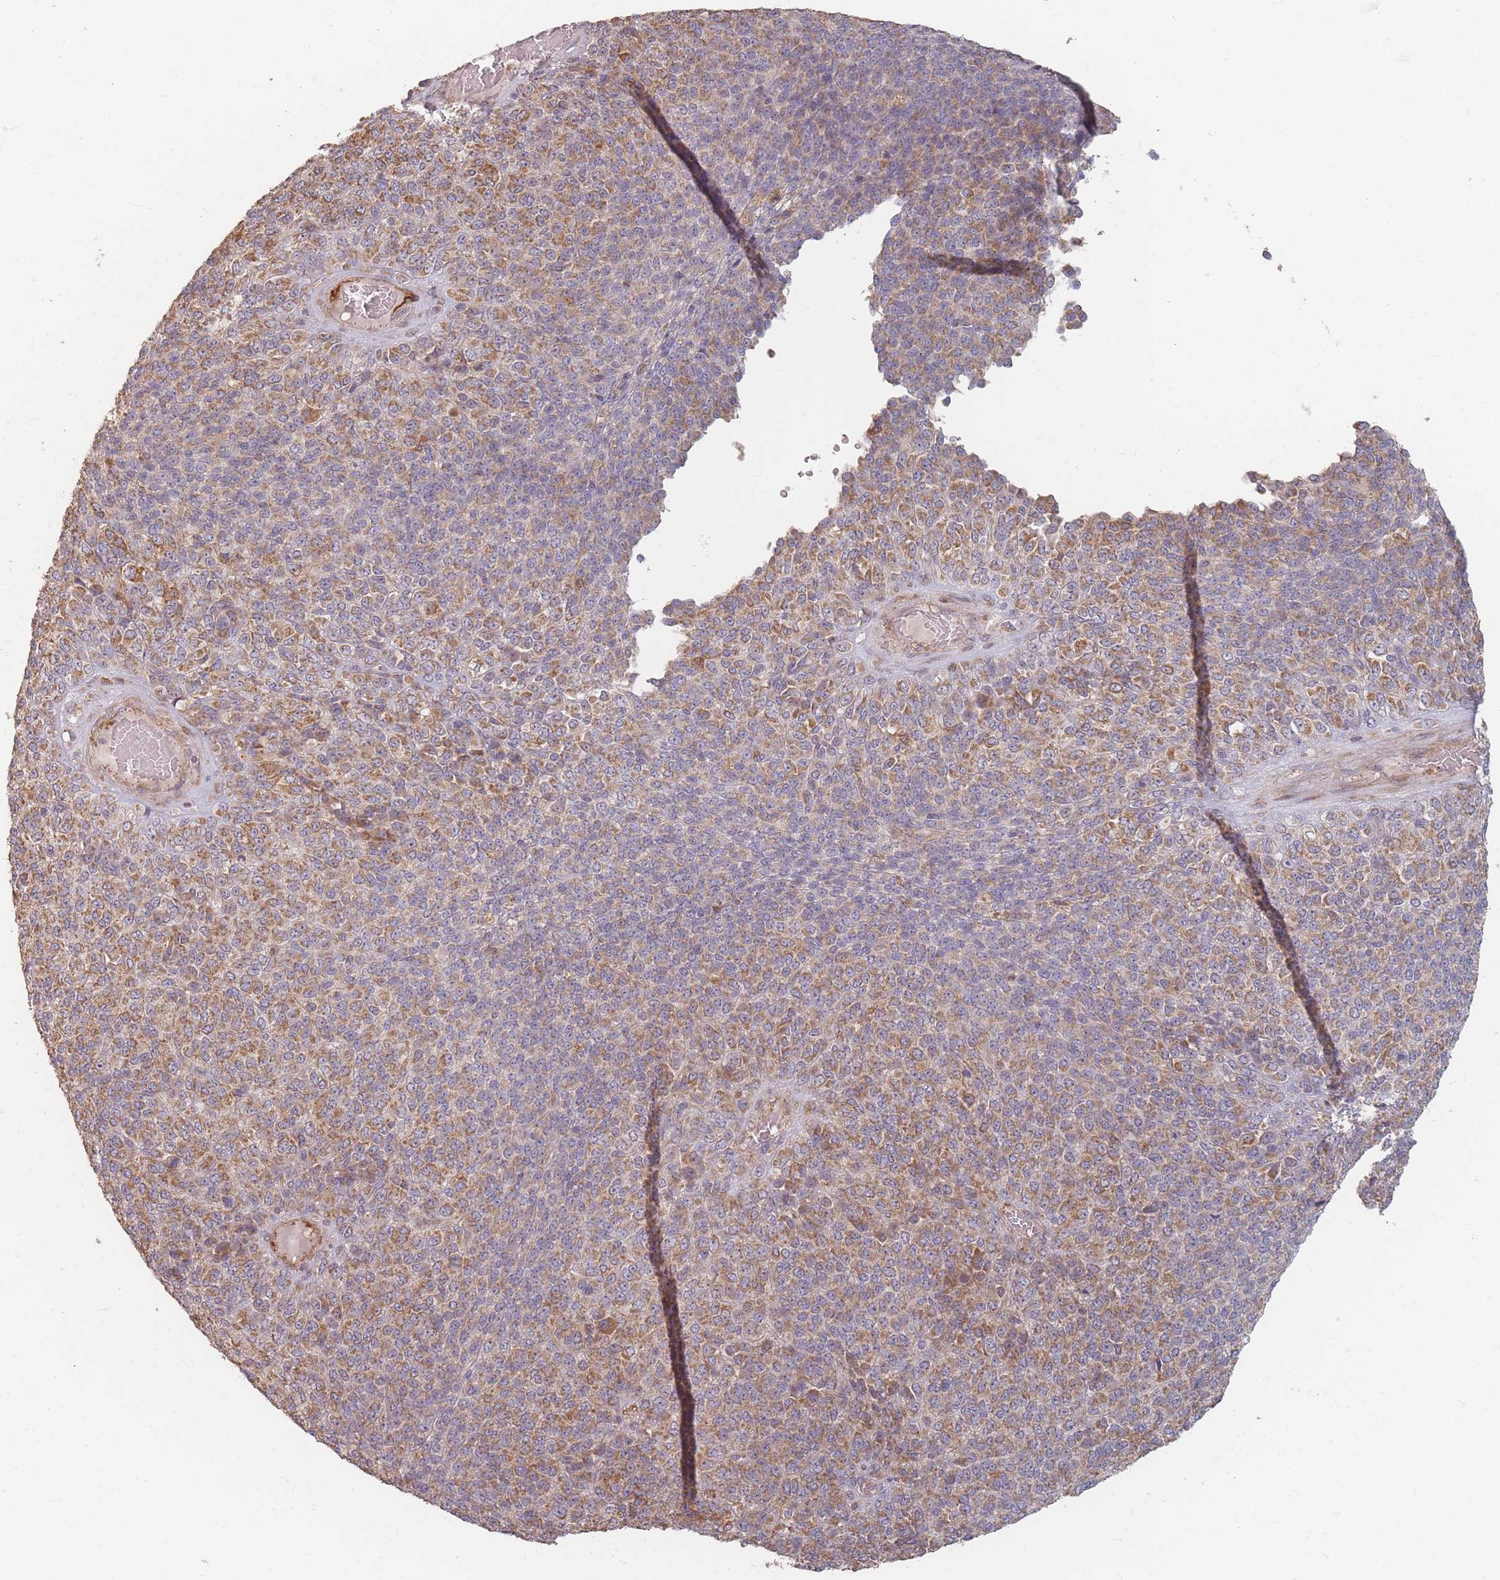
{"staining": {"intensity": "moderate", "quantity": ">75%", "location": "cytoplasmic/membranous"}, "tissue": "melanoma", "cell_type": "Tumor cells", "image_type": "cancer", "snomed": [{"axis": "morphology", "description": "Malignant melanoma, Metastatic site"}, {"axis": "topography", "description": "Brain"}], "caption": "An IHC image of neoplastic tissue is shown. Protein staining in brown labels moderate cytoplasmic/membranous positivity in melanoma within tumor cells.", "gene": "MRPS6", "patient": {"sex": "female", "age": 56}}